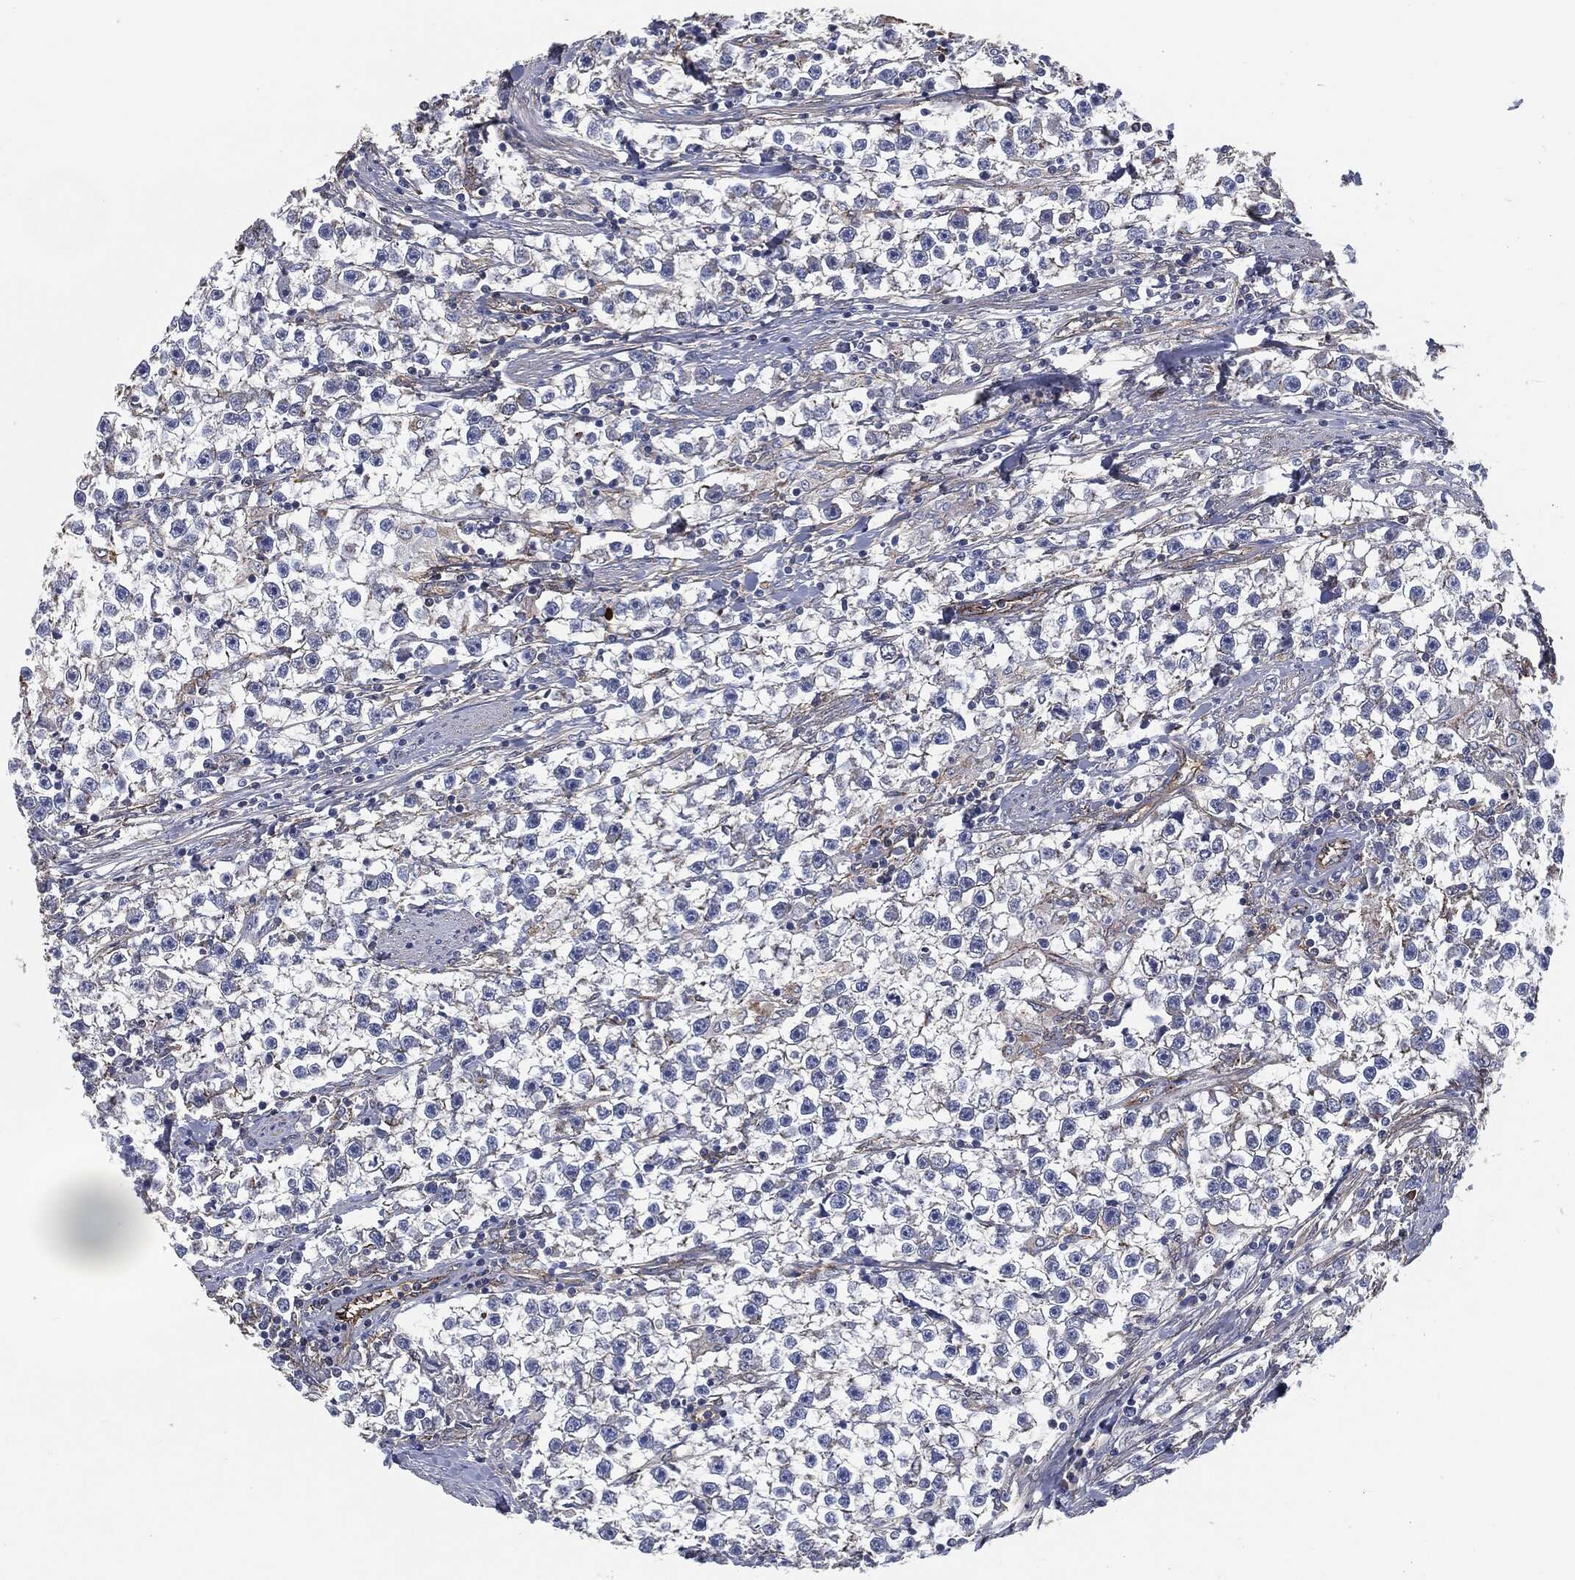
{"staining": {"intensity": "negative", "quantity": "none", "location": "none"}, "tissue": "testis cancer", "cell_type": "Tumor cells", "image_type": "cancer", "snomed": [{"axis": "morphology", "description": "Seminoma, NOS"}, {"axis": "topography", "description": "Testis"}], "caption": "A high-resolution photomicrograph shows immunohistochemistry (IHC) staining of testis cancer (seminoma), which exhibits no significant staining in tumor cells. (IHC, brightfield microscopy, high magnification).", "gene": "SVIL", "patient": {"sex": "male", "age": 59}}